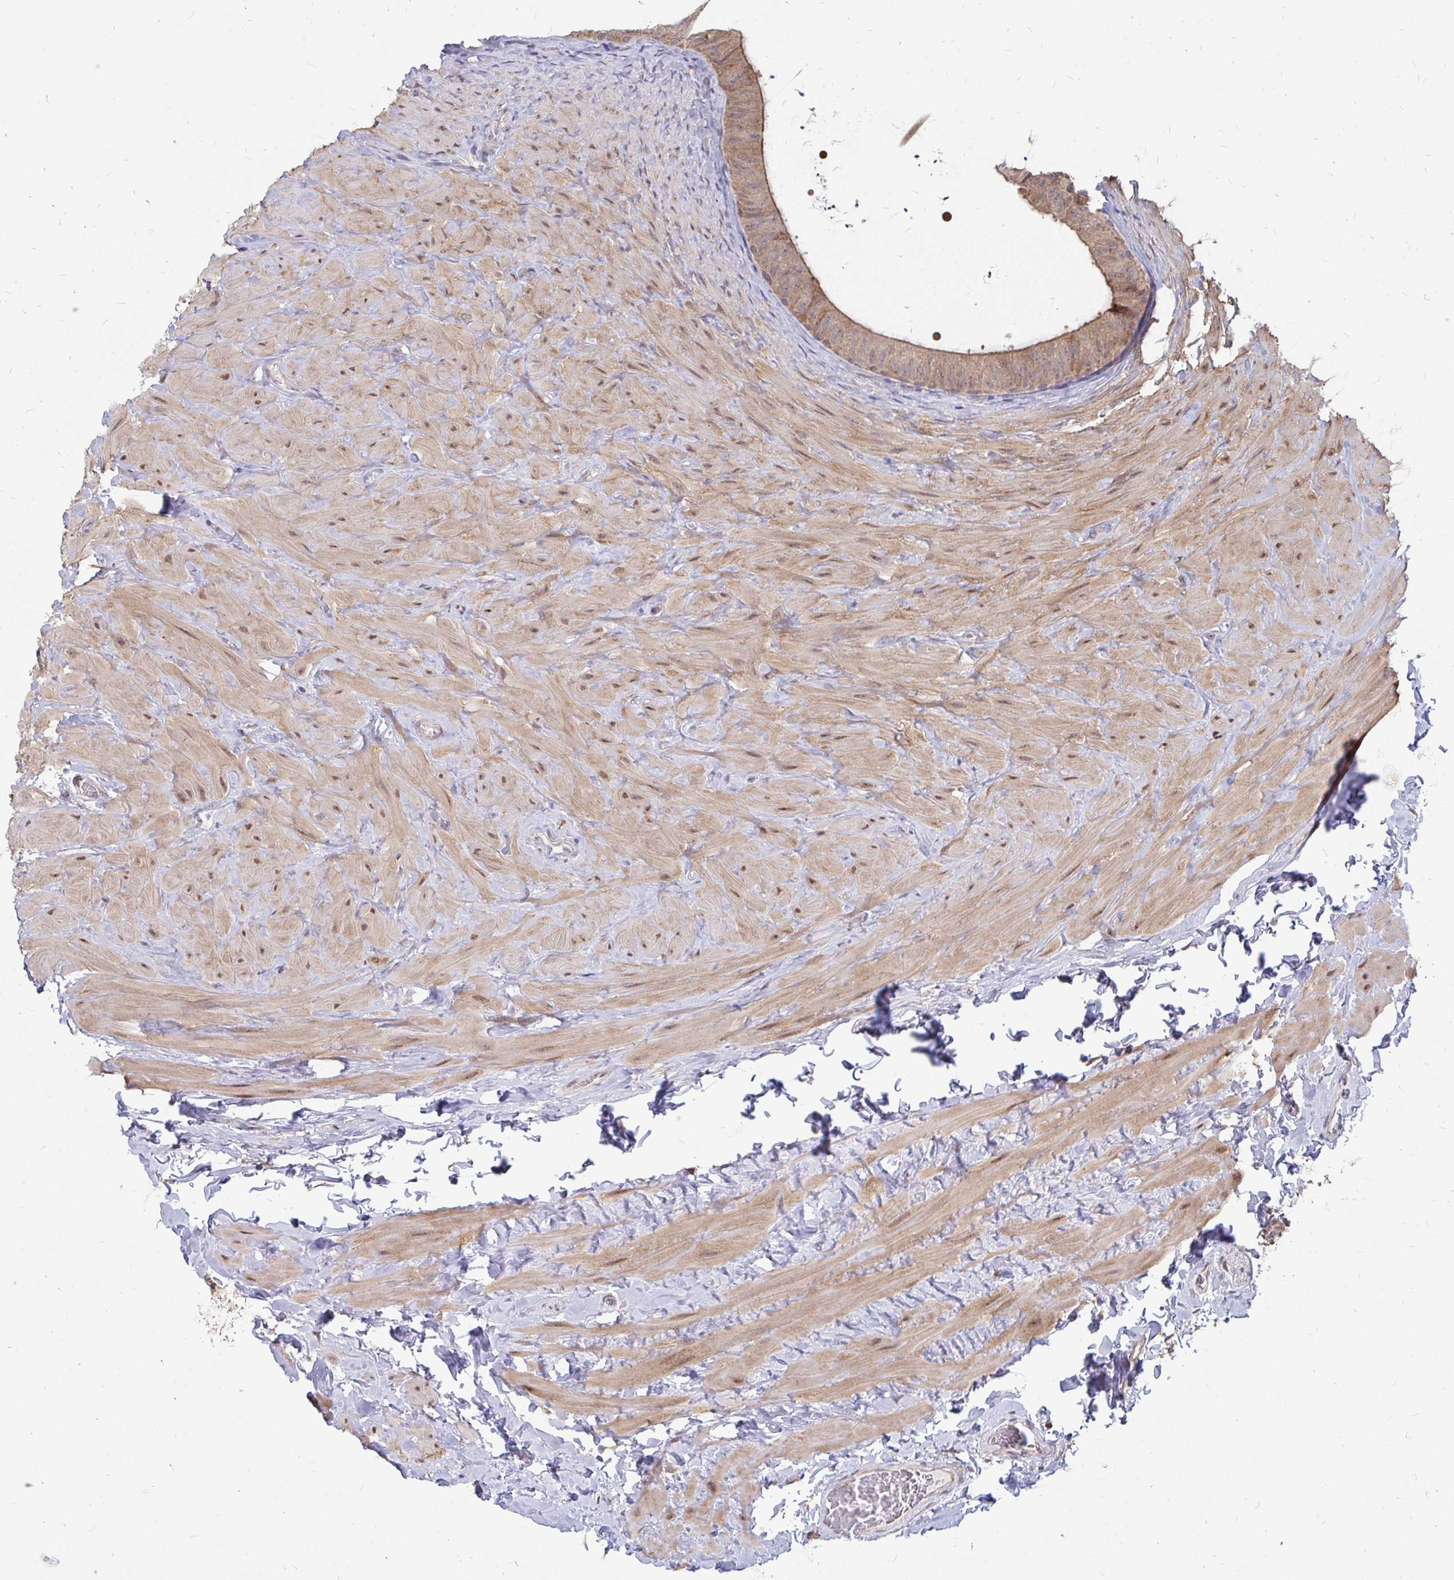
{"staining": {"intensity": "moderate", "quantity": ">75%", "location": "cytoplasmic/membranous"}, "tissue": "epididymis", "cell_type": "Glandular cells", "image_type": "normal", "snomed": [{"axis": "morphology", "description": "Normal tissue, NOS"}, {"axis": "topography", "description": "Epididymis, spermatic cord, NOS"}, {"axis": "topography", "description": "Epididymis"}], "caption": "Protein analysis of benign epididymis exhibits moderate cytoplasmic/membranous expression in about >75% of glandular cells.", "gene": "DNAJA2", "patient": {"sex": "male", "age": 31}}